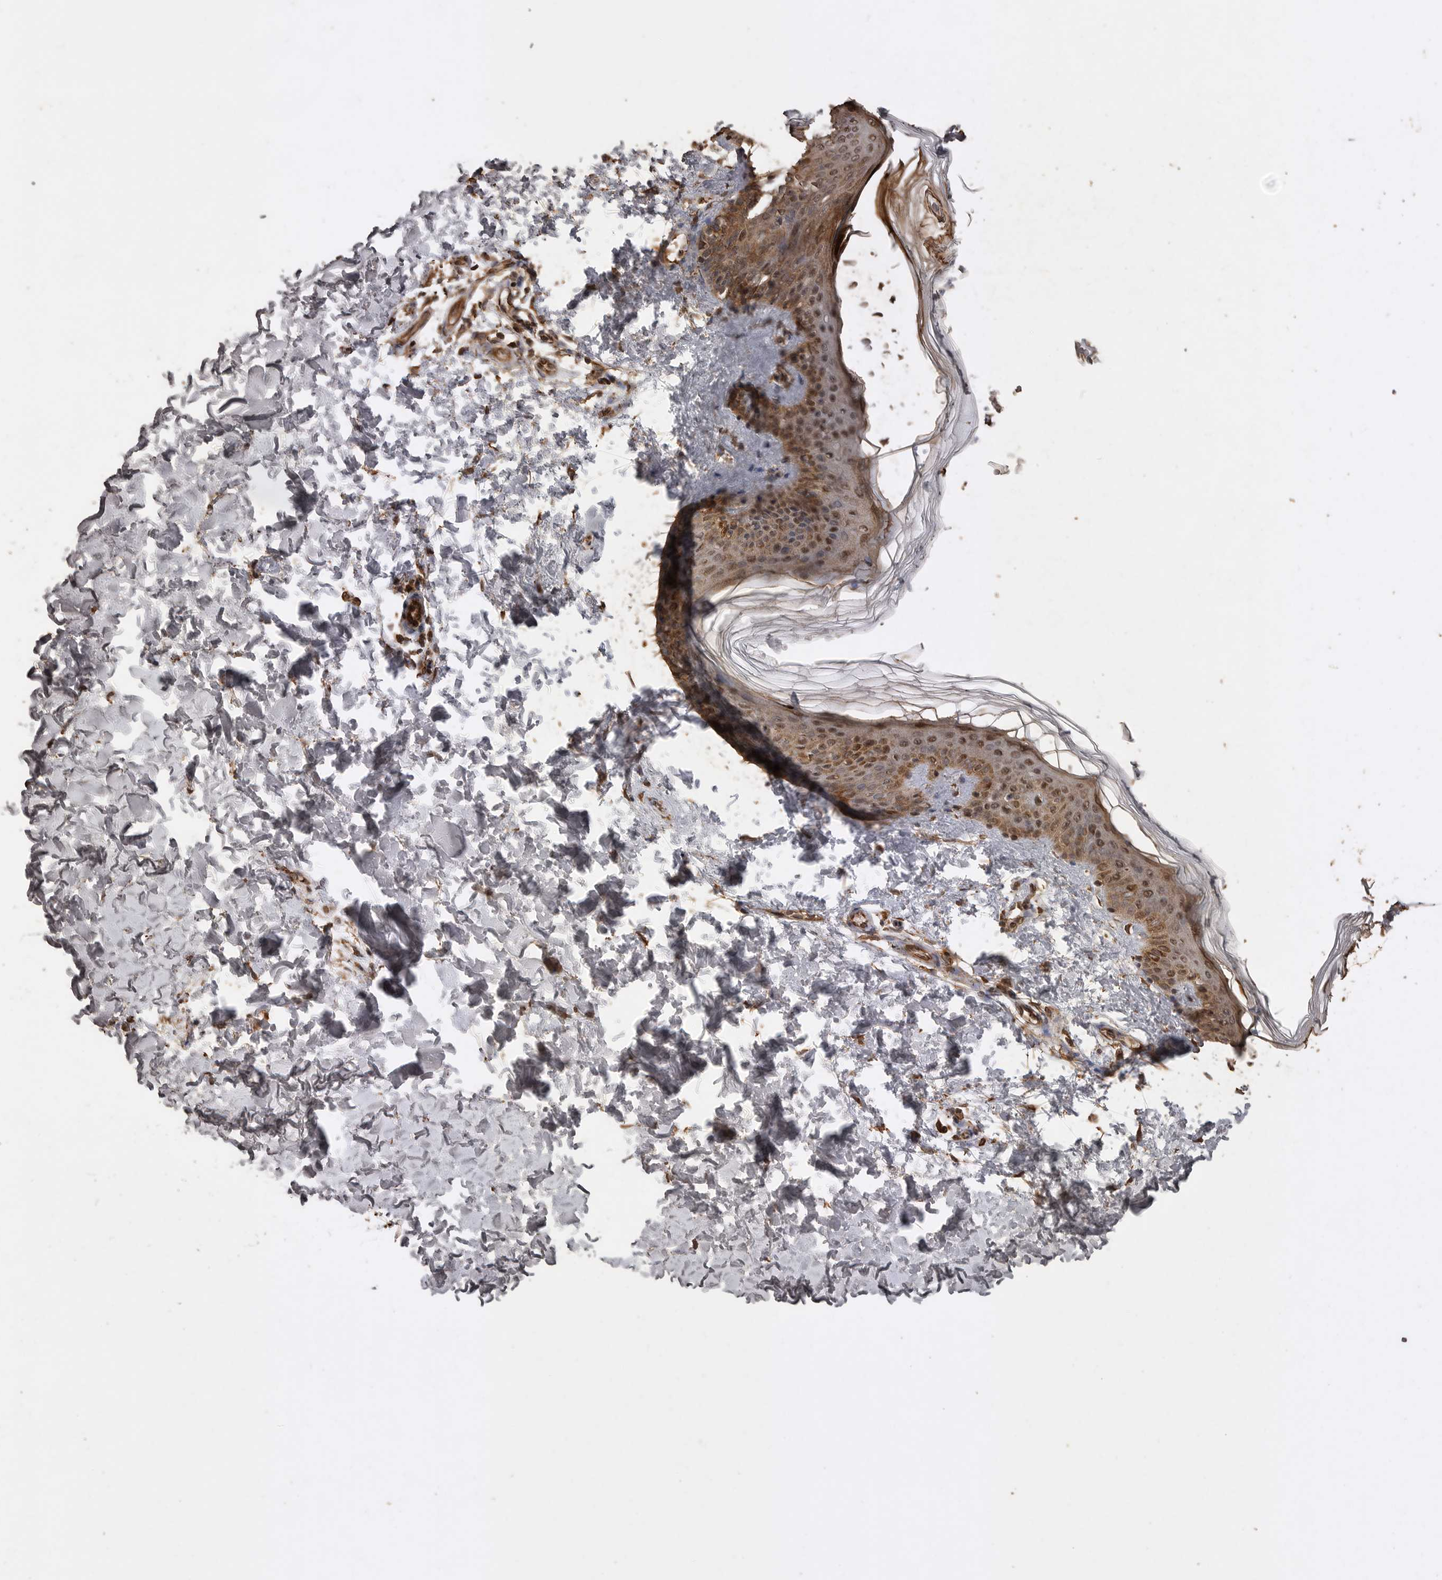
{"staining": {"intensity": "moderate", "quantity": ">75%", "location": "cytoplasmic/membranous"}, "tissue": "skin", "cell_type": "Fibroblasts", "image_type": "normal", "snomed": [{"axis": "morphology", "description": "Normal tissue, NOS"}, {"axis": "morphology", "description": "Neoplasm, benign, NOS"}, {"axis": "topography", "description": "Skin"}, {"axis": "topography", "description": "Soft tissue"}], "caption": "This histopathology image shows normal skin stained with immunohistochemistry to label a protein in brown. The cytoplasmic/membranous of fibroblasts show moderate positivity for the protein. Nuclei are counter-stained blue.", "gene": "PINK1", "patient": {"sex": "male", "age": 26}}